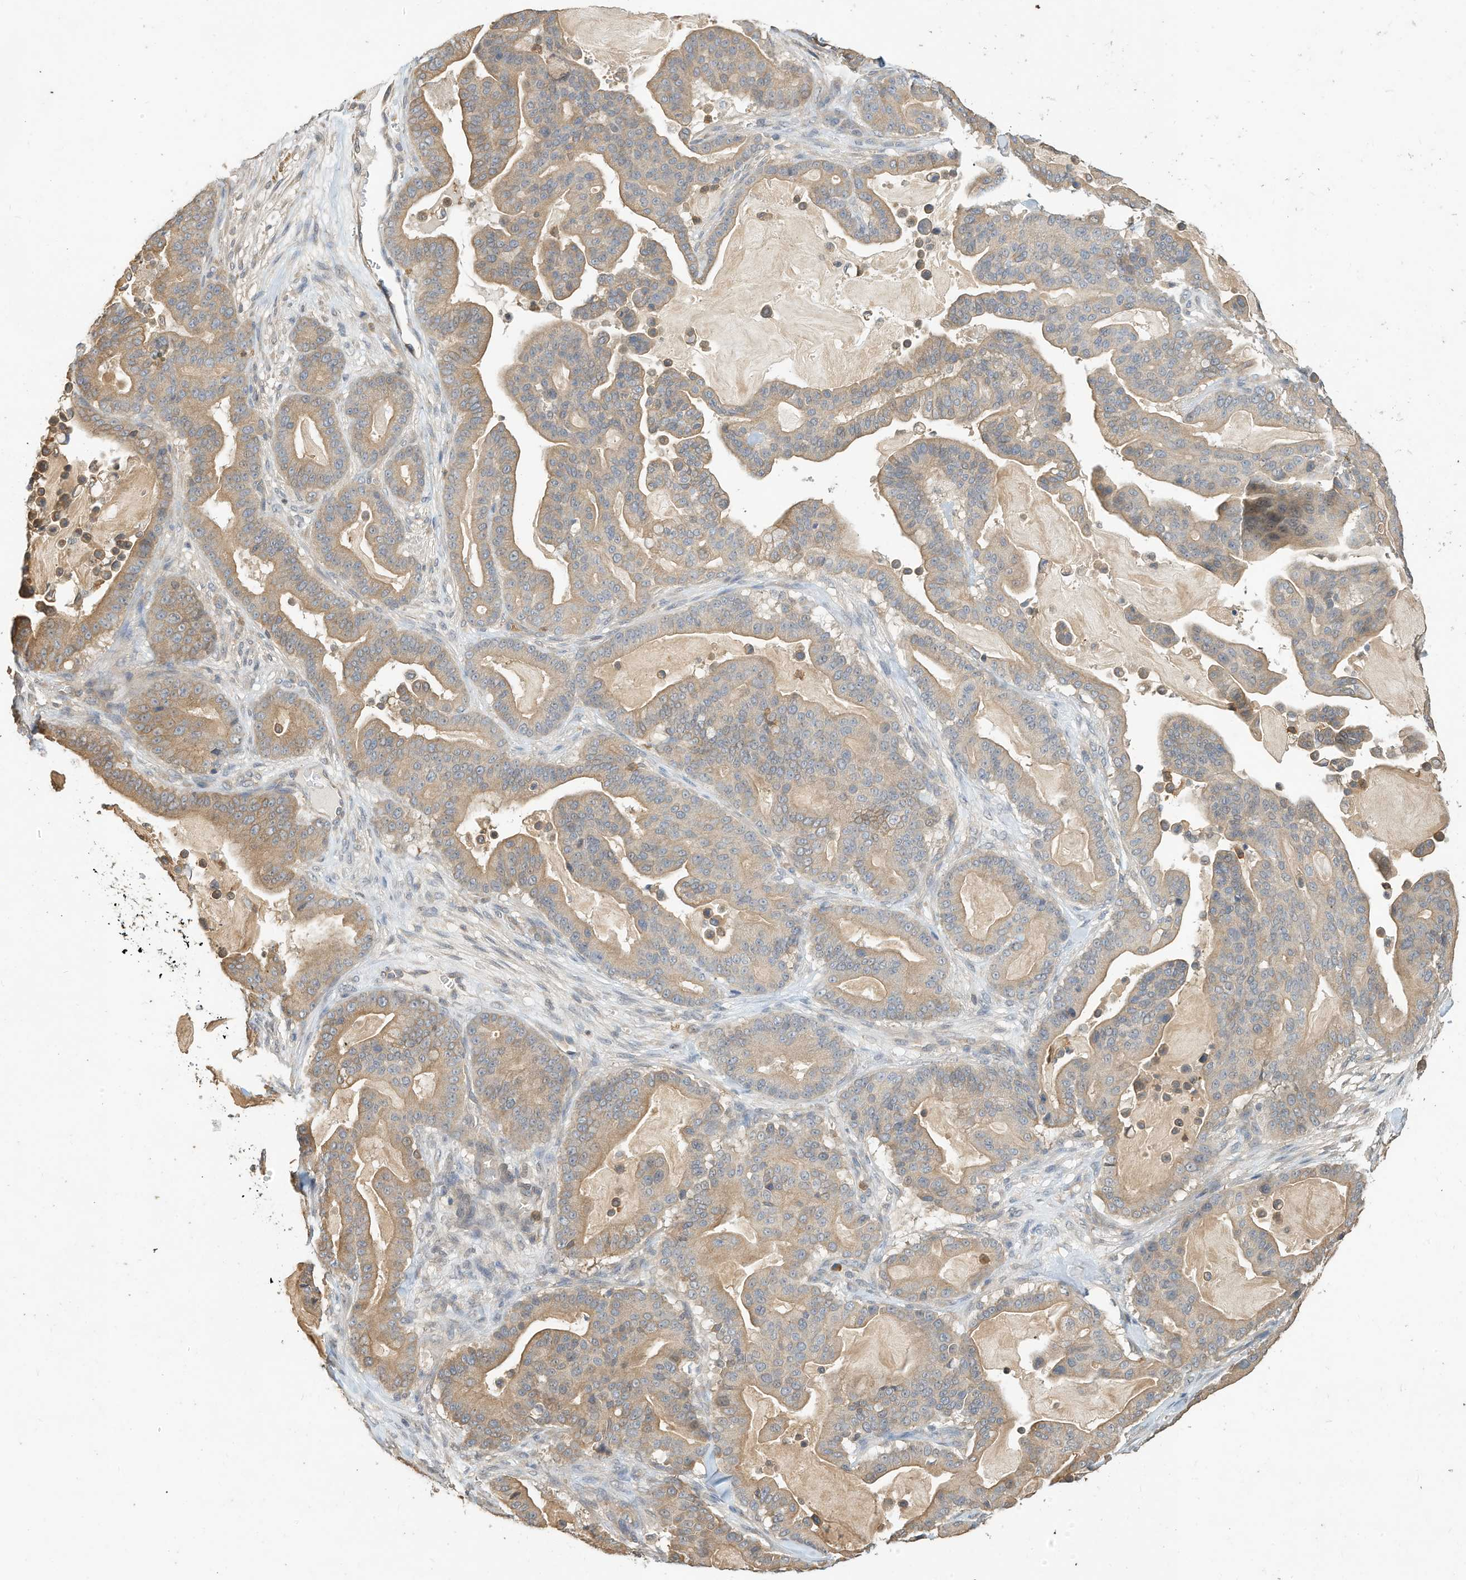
{"staining": {"intensity": "moderate", "quantity": ">75%", "location": "cytoplasmic/membranous"}, "tissue": "pancreatic cancer", "cell_type": "Tumor cells", "image_type": "cancer", "snomed": [{"axis": "morphology", "description": "Adenocarcinoma, NOS"}, {"axis": "topography", "description": "Pancreas"}], "caption": "This image displays immunohistochemistry staining of pancreatic cancer (adenocarcinoma), with medium moderate cytoplasmic/membranous positivity in about >75% of tumor cells.", "gene": "OFD1", "patient": {"sex": "male", "age": 63}}